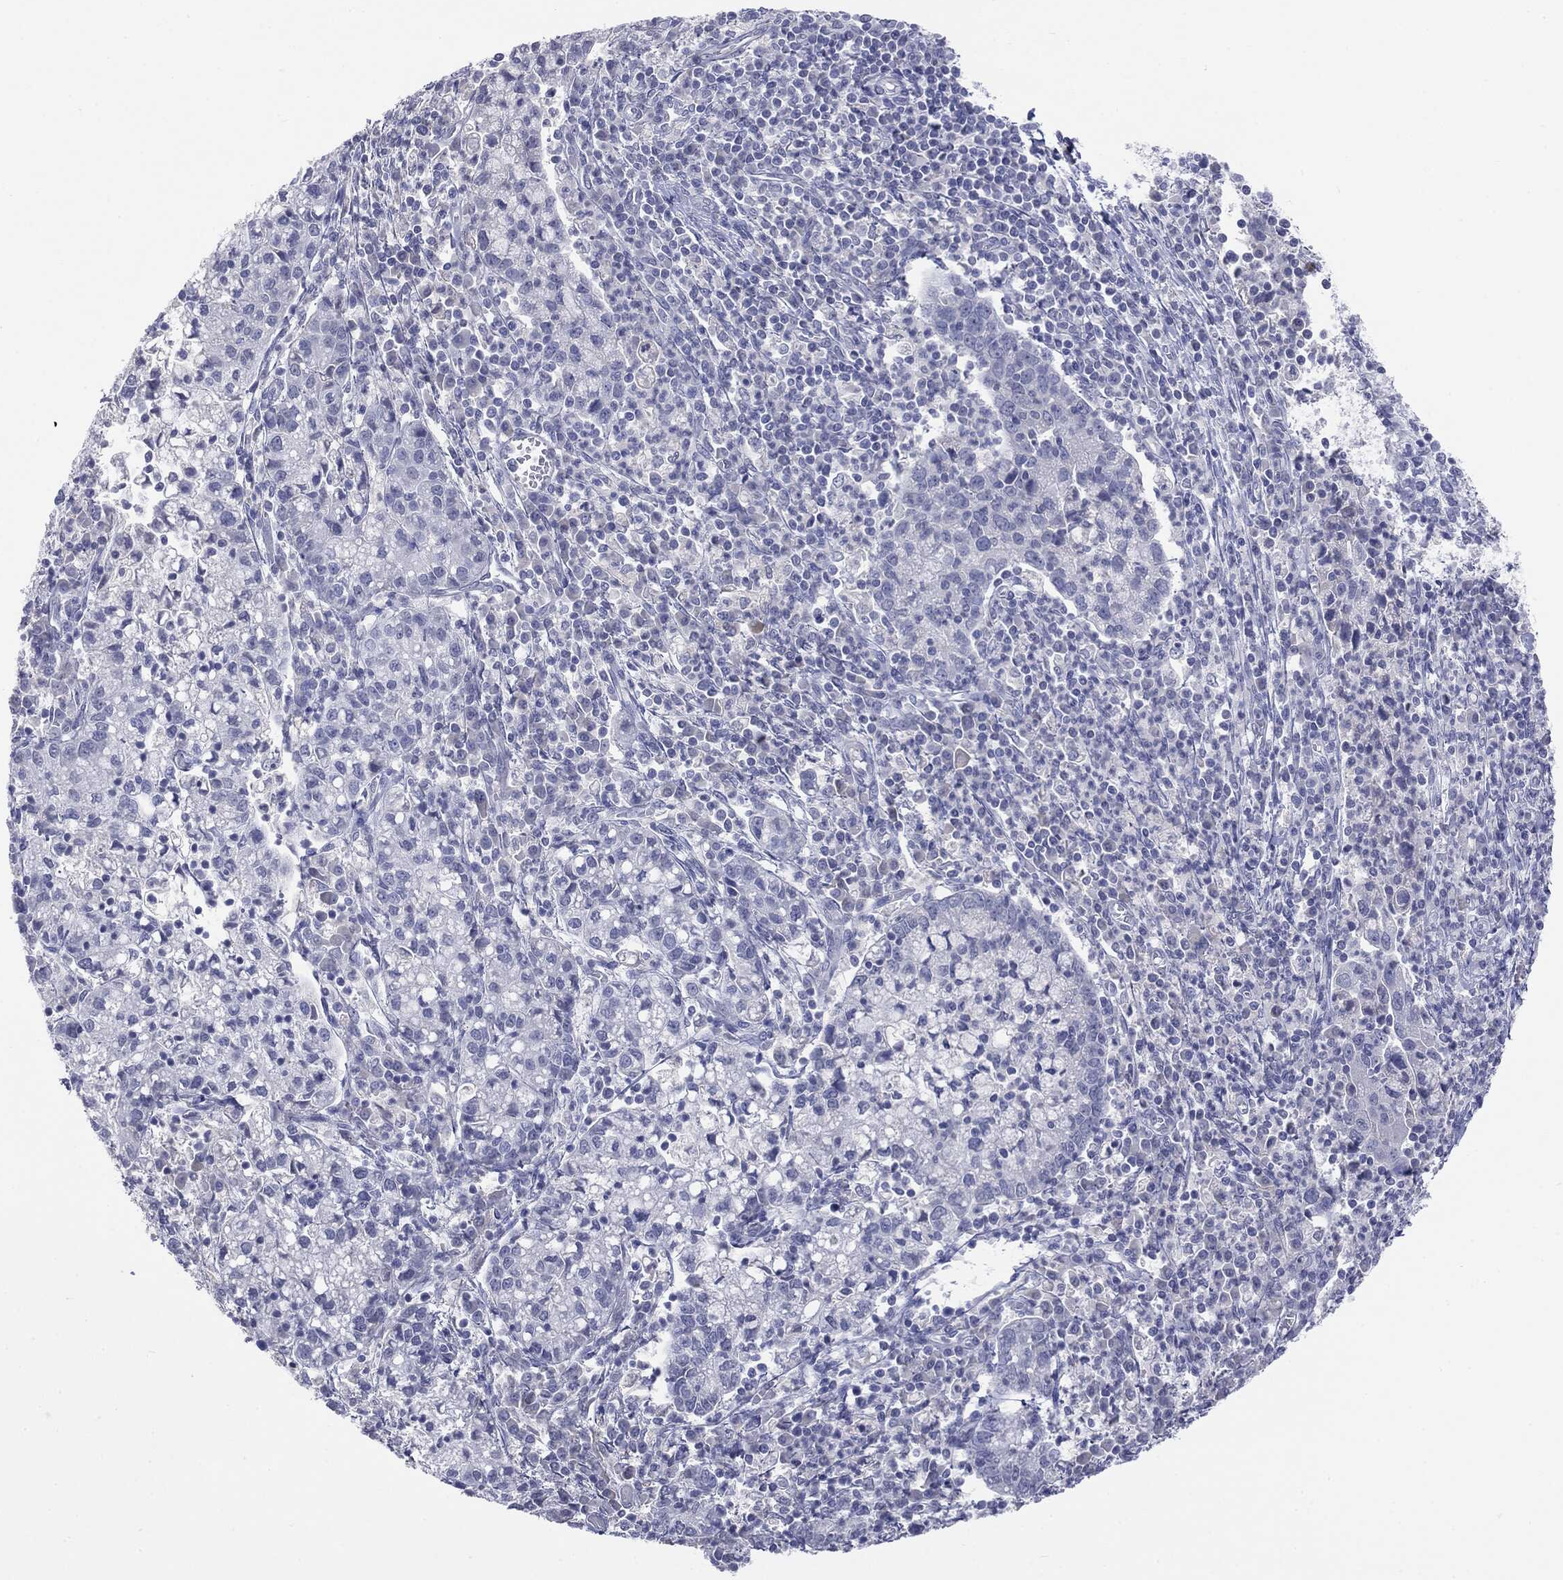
{"staining": {"intensity": "negative", "quantity": "none", "location": "none"}, "tissue": "cervical cancer", "cell_type": "Tumor cells", "image_type": "cancer", "snomed": [{"axis": "morphology", "description": "Normal tissue, NOS"}, {"axis": "morphology", "description": "Adenocarcinoma, NOS"}, {"axis": "topography", "description": "Cervix"}], "caption": "Human adenocarcinoma (cervical) stained for a protein using immunohistochemistry exhibits no staining in tumor cells.", "gene": "TSHB", "patient": {"sex": "female", "age": 44}}